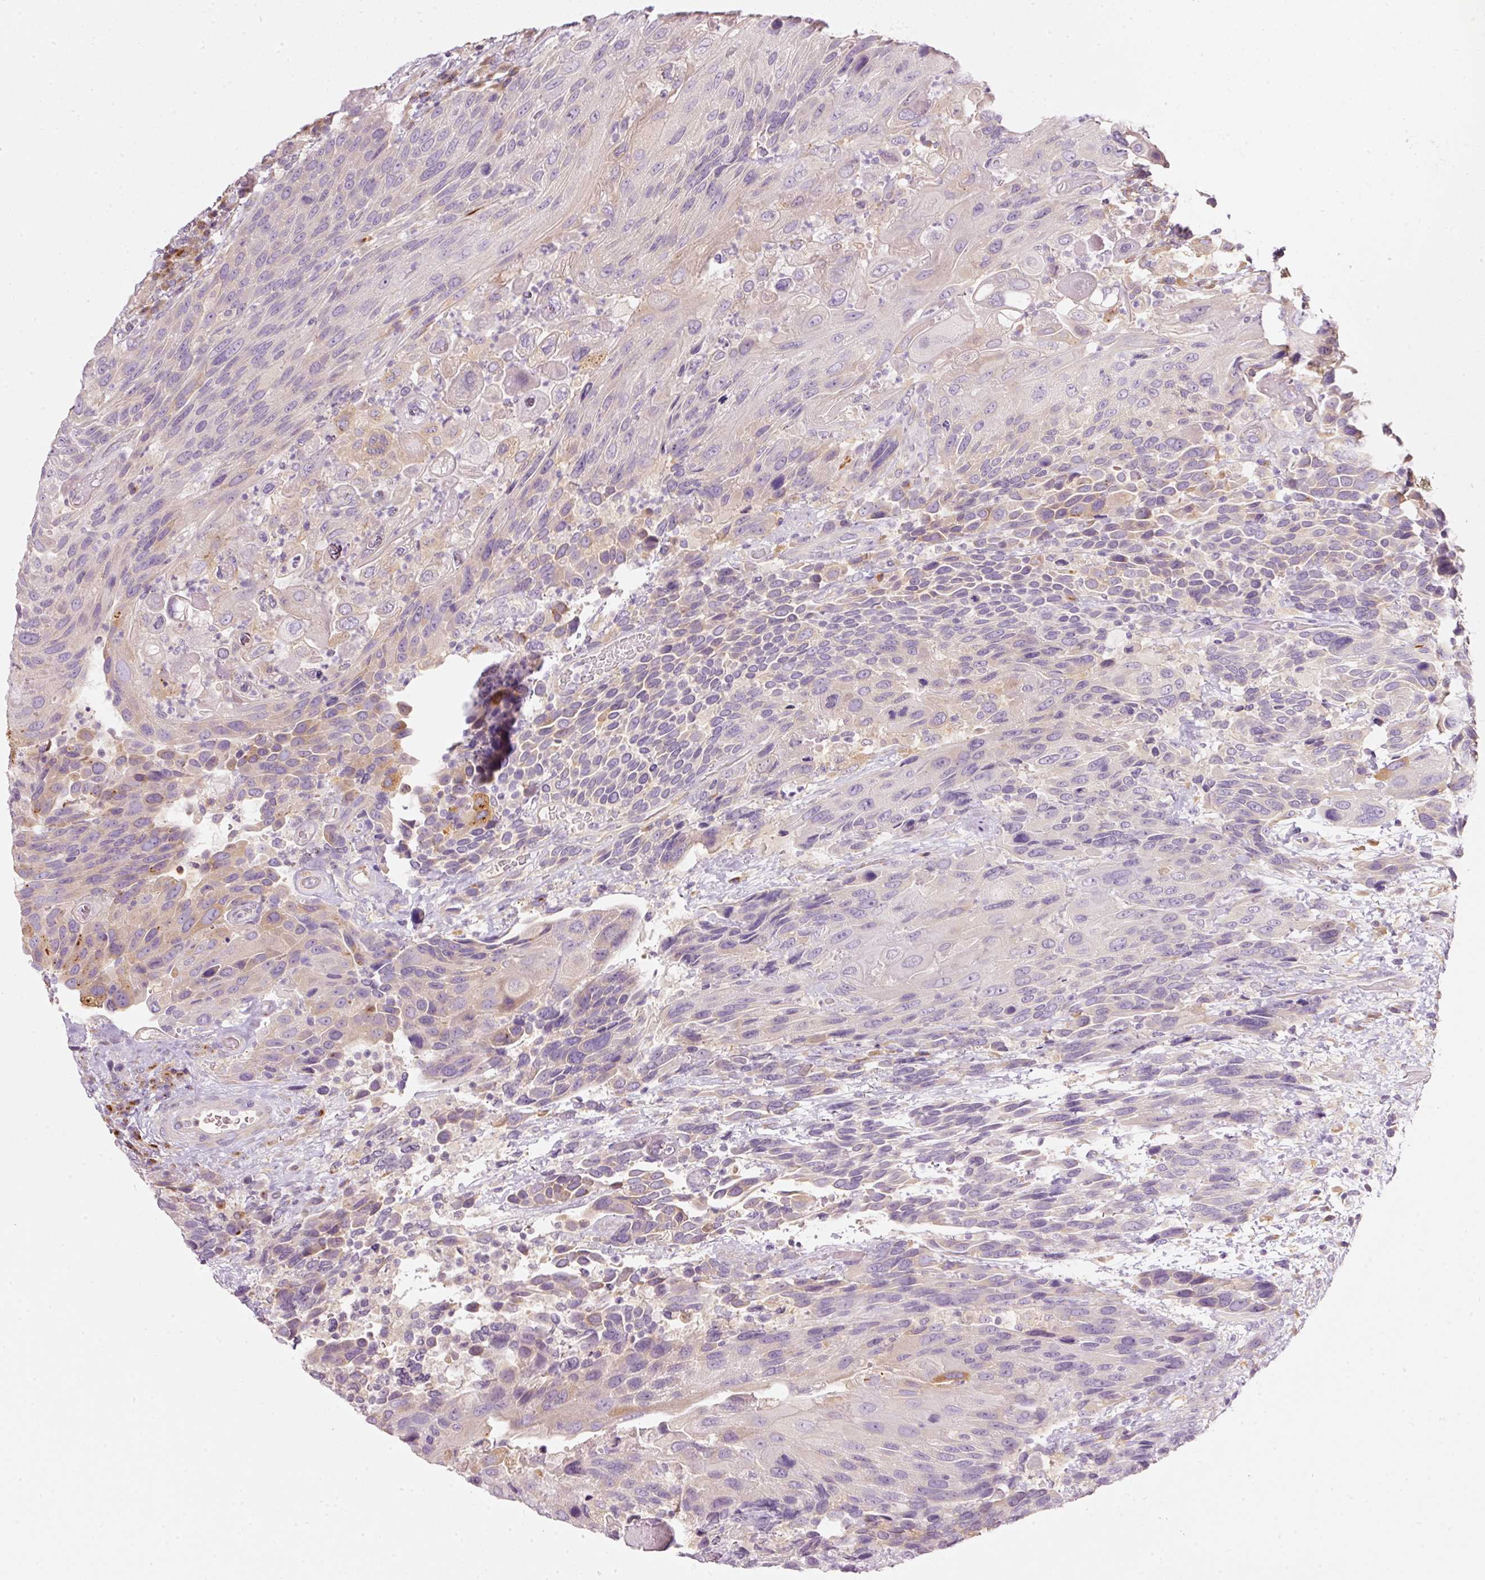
{"staining": {"intensity": "weak", "quantity": "<25%", "location": "cytoplasmic/membranous"}, "tissue": "urothelial cancer", "cell_type": "Tumor cells", "image_type": "cancer", "snomed": [{"axis": "morphology", "description": "Urothelial carcinoma, High grade"}, {"axis": "topography", "description": "Urinary bladder"}], "caption": "The immunohistochemistry micrograph has no significant expression in tumor cells of high-grade urothelial carcinoma tissue.", "gene": "PDXDC1", "patient": {"sex": "female", "age": 70}}